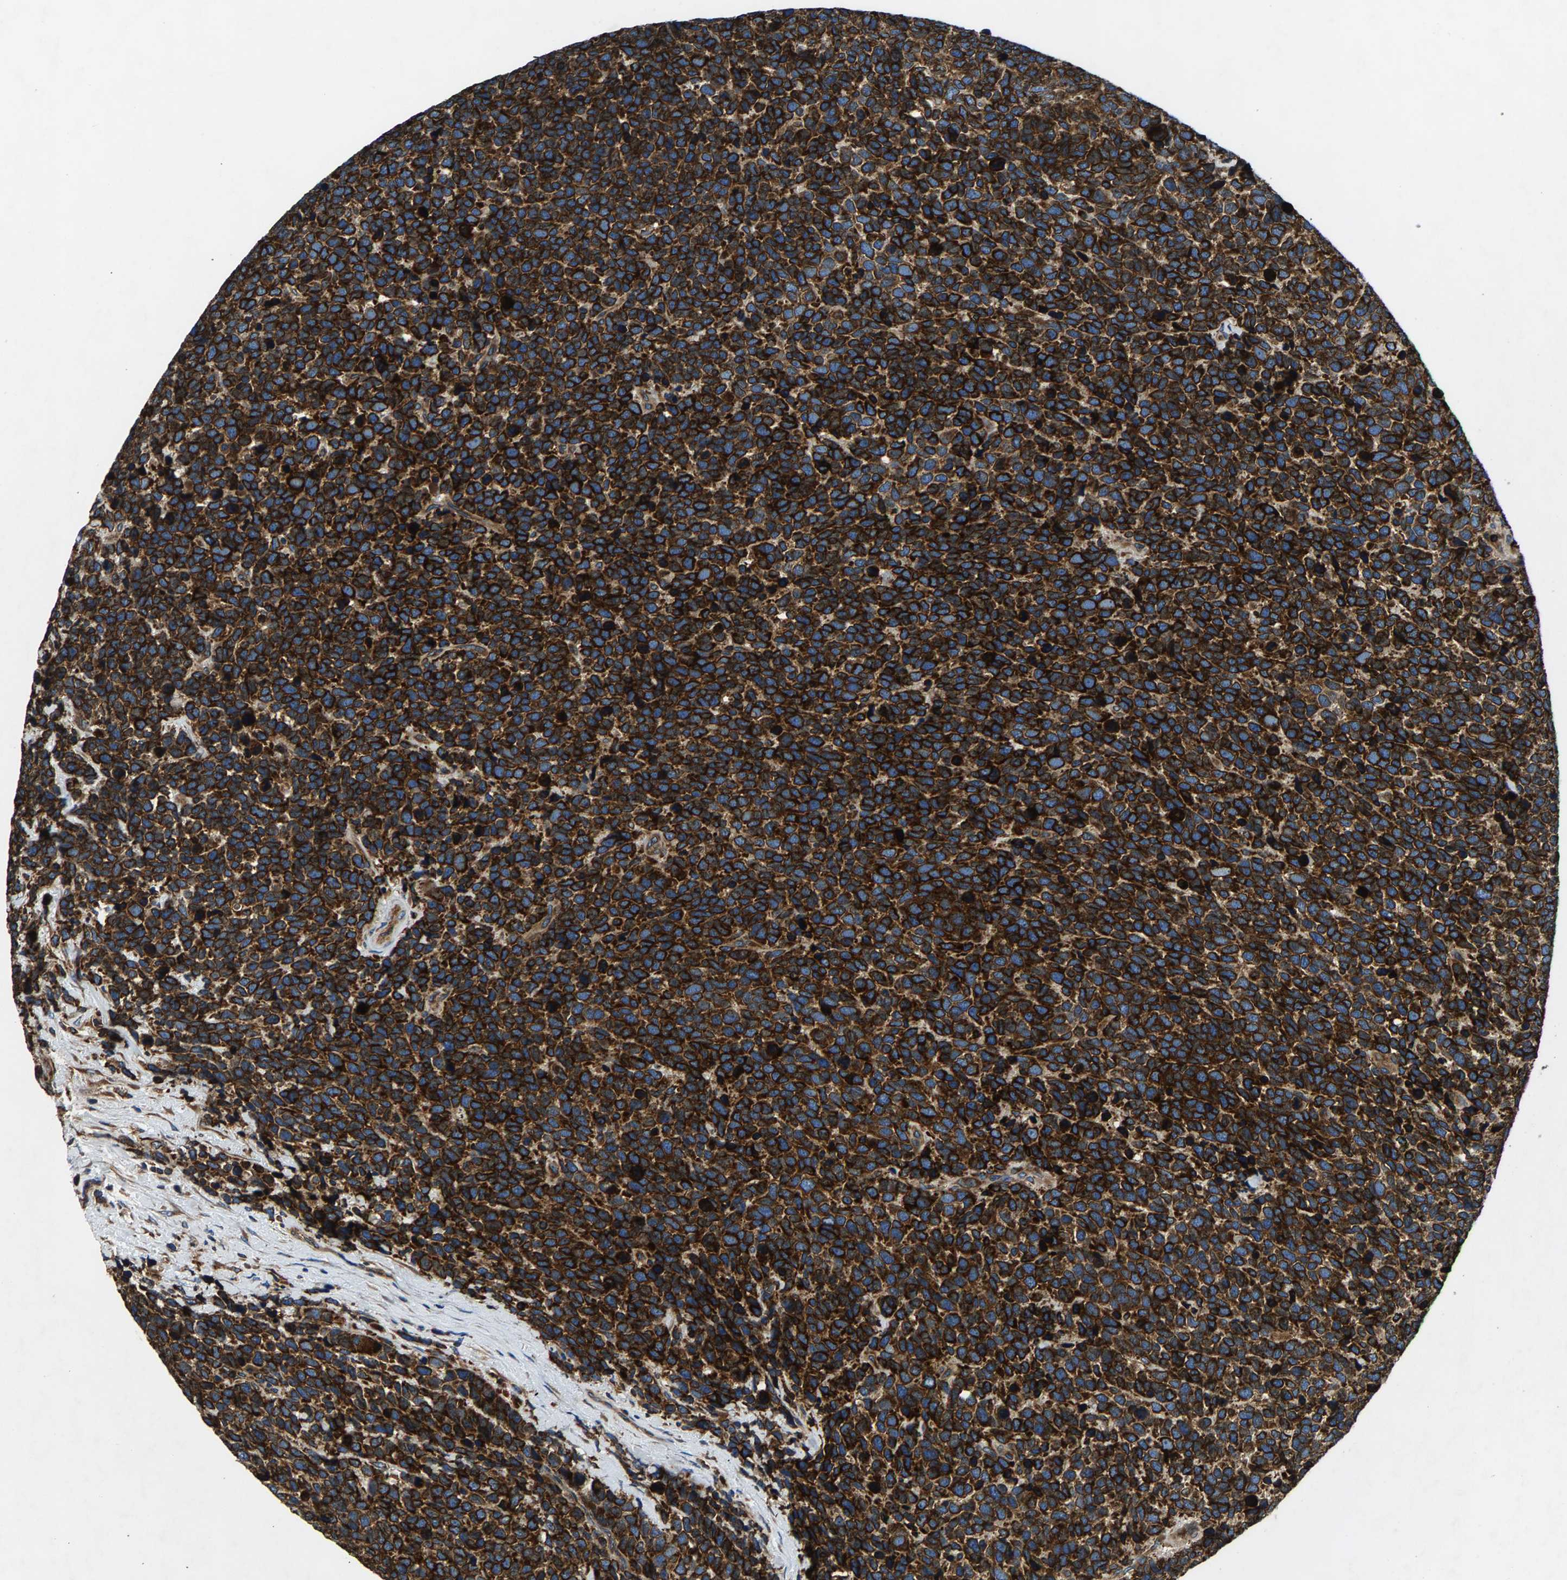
{"staining": {"intensity": "strong", "quantity": ">75%", "location": "cytoplasmic/membranous"}, "tissue": "urothelial cancer", "cell_type": "Tumor cells", "image_type": "cancer", "snomed": [{"axis": "morphology", "description": "Urothelial carcinoma, High grade"}, {"axis": "topography", "description": "Urinary bladder"}], "caption": "Brown immunohistochemical staining in human urothelial cancer demonstrates strong cytoplasmic/membranous positivity in about >75% of tumor cells.", "gene": "LPCAT1", "patient": {"sex": "female", "age": 82}}